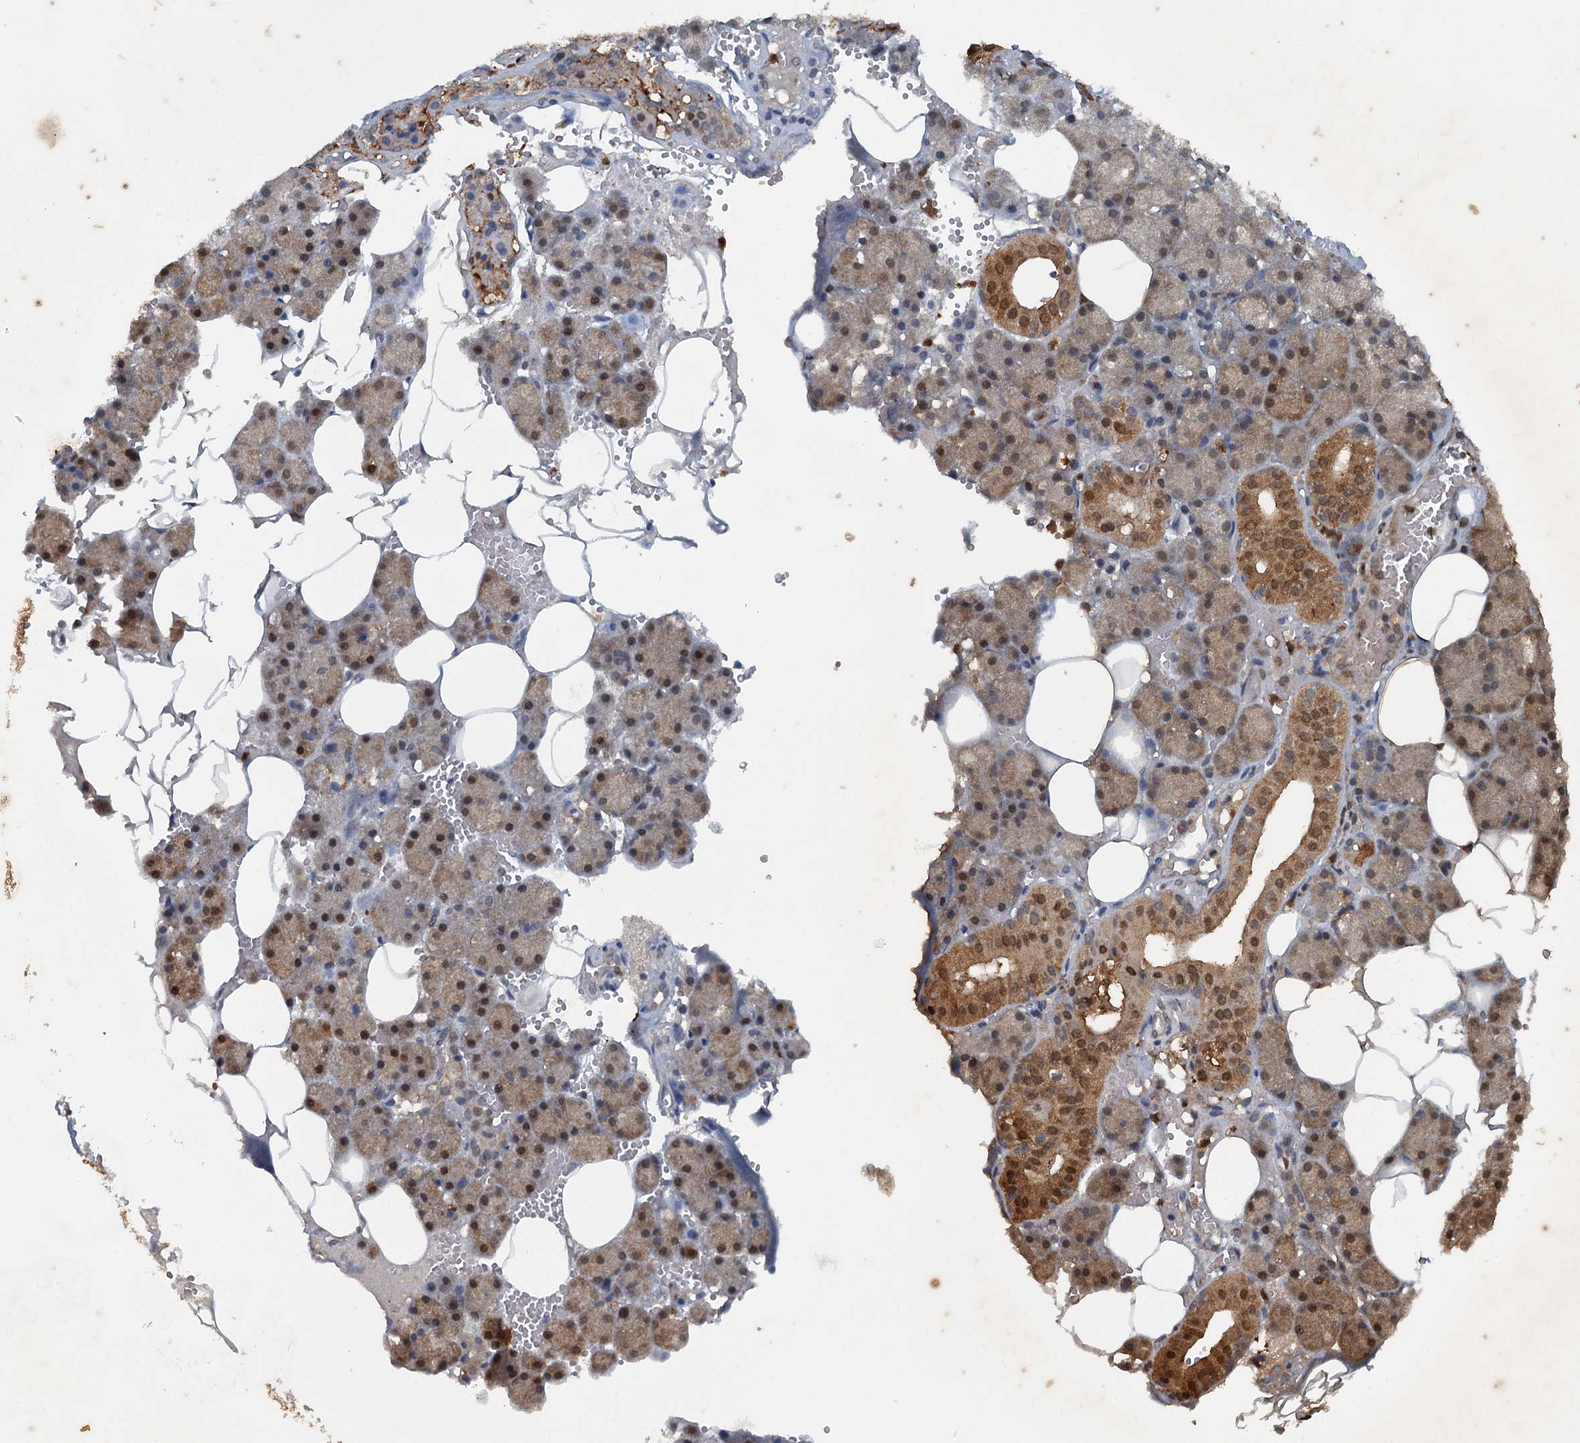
{"staining": {"intensity": "moderate", "quantity": "25%-75%", "location": "cytoplasmic/membranous,nuclear"}, "tissue": "salivary gland", "cell_type": "Glandular cells", "image_type": "normal", "snomed": [{"axis": "morphology", "description": "Normal tissue, NOS"}, {"axis": "topography", "description": "Salivary gland"}], "caption": "Immunohistochemical staining of benign salivary gland exhibits moderate cytoplasmic/membranous,nuclear protein expression in about 25%-75% of glandular cells.", "gene": "GPI", "patient": {"sex": "male", "age": 62}}